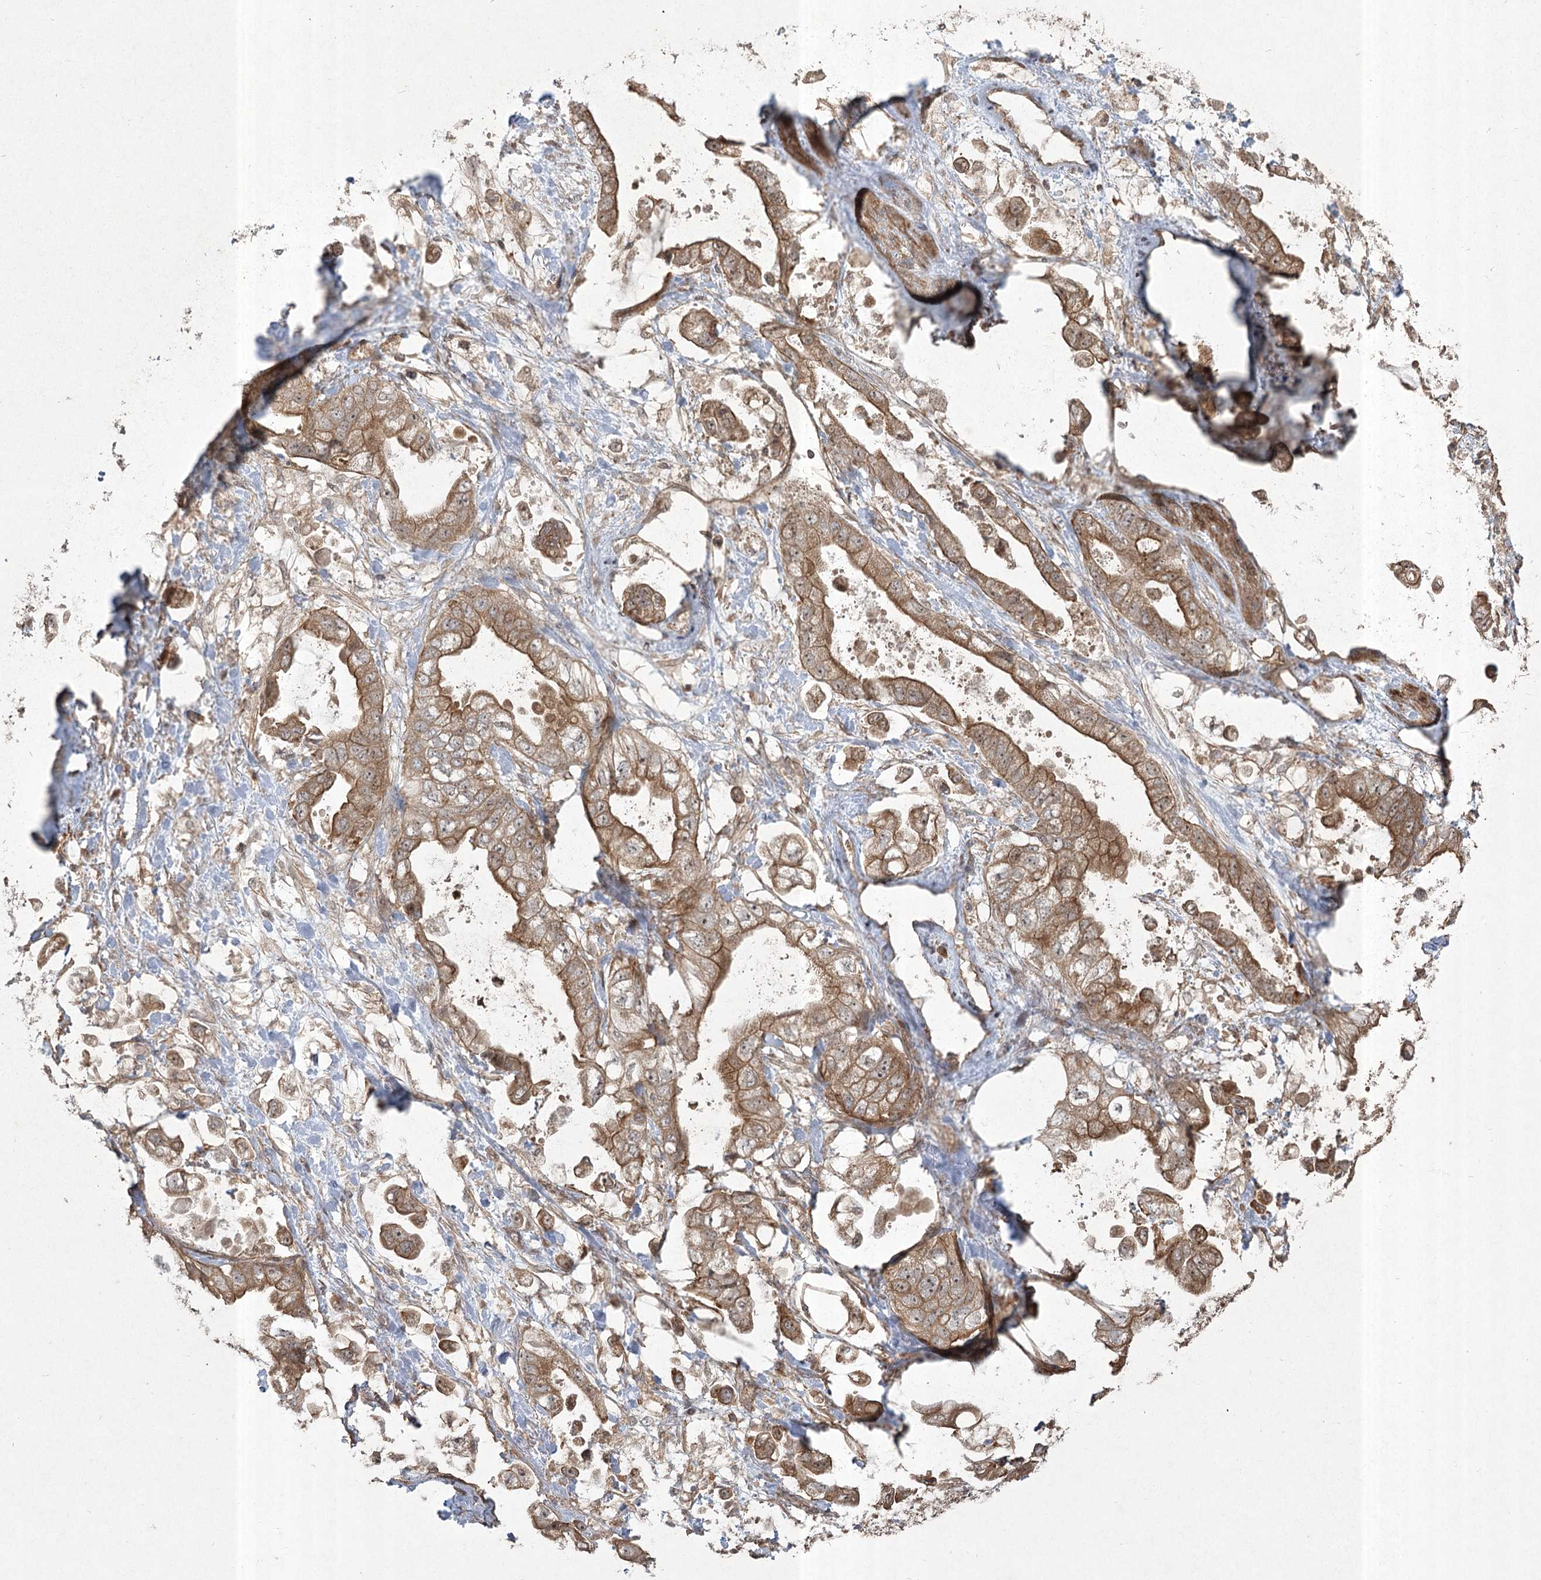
{"staining": {"intensity": "strong", "quantity": ">75%", "location": "cytoplasmic/membranous,nuclear"}, "tissue": "stomach cancer", "cell_type": "Tumor cells", "image_type": "cancer", "snomed": [{"axis": "morphology", "description": "Adenocarcinoma, NOS"}, {"axis": "topography", "description": "Stomach"}], "caption": "Immunohistochemical staining of stomach adenocarcinoma shows high levels of strong cytoplasmic/membranous and nuclear positivity in about >75% of tumor cells. (Brightfield microscopy of DAB IHC at high magnification).", "gene": "CPLANE1", "patient": {"sex": "male", "age": 62}}